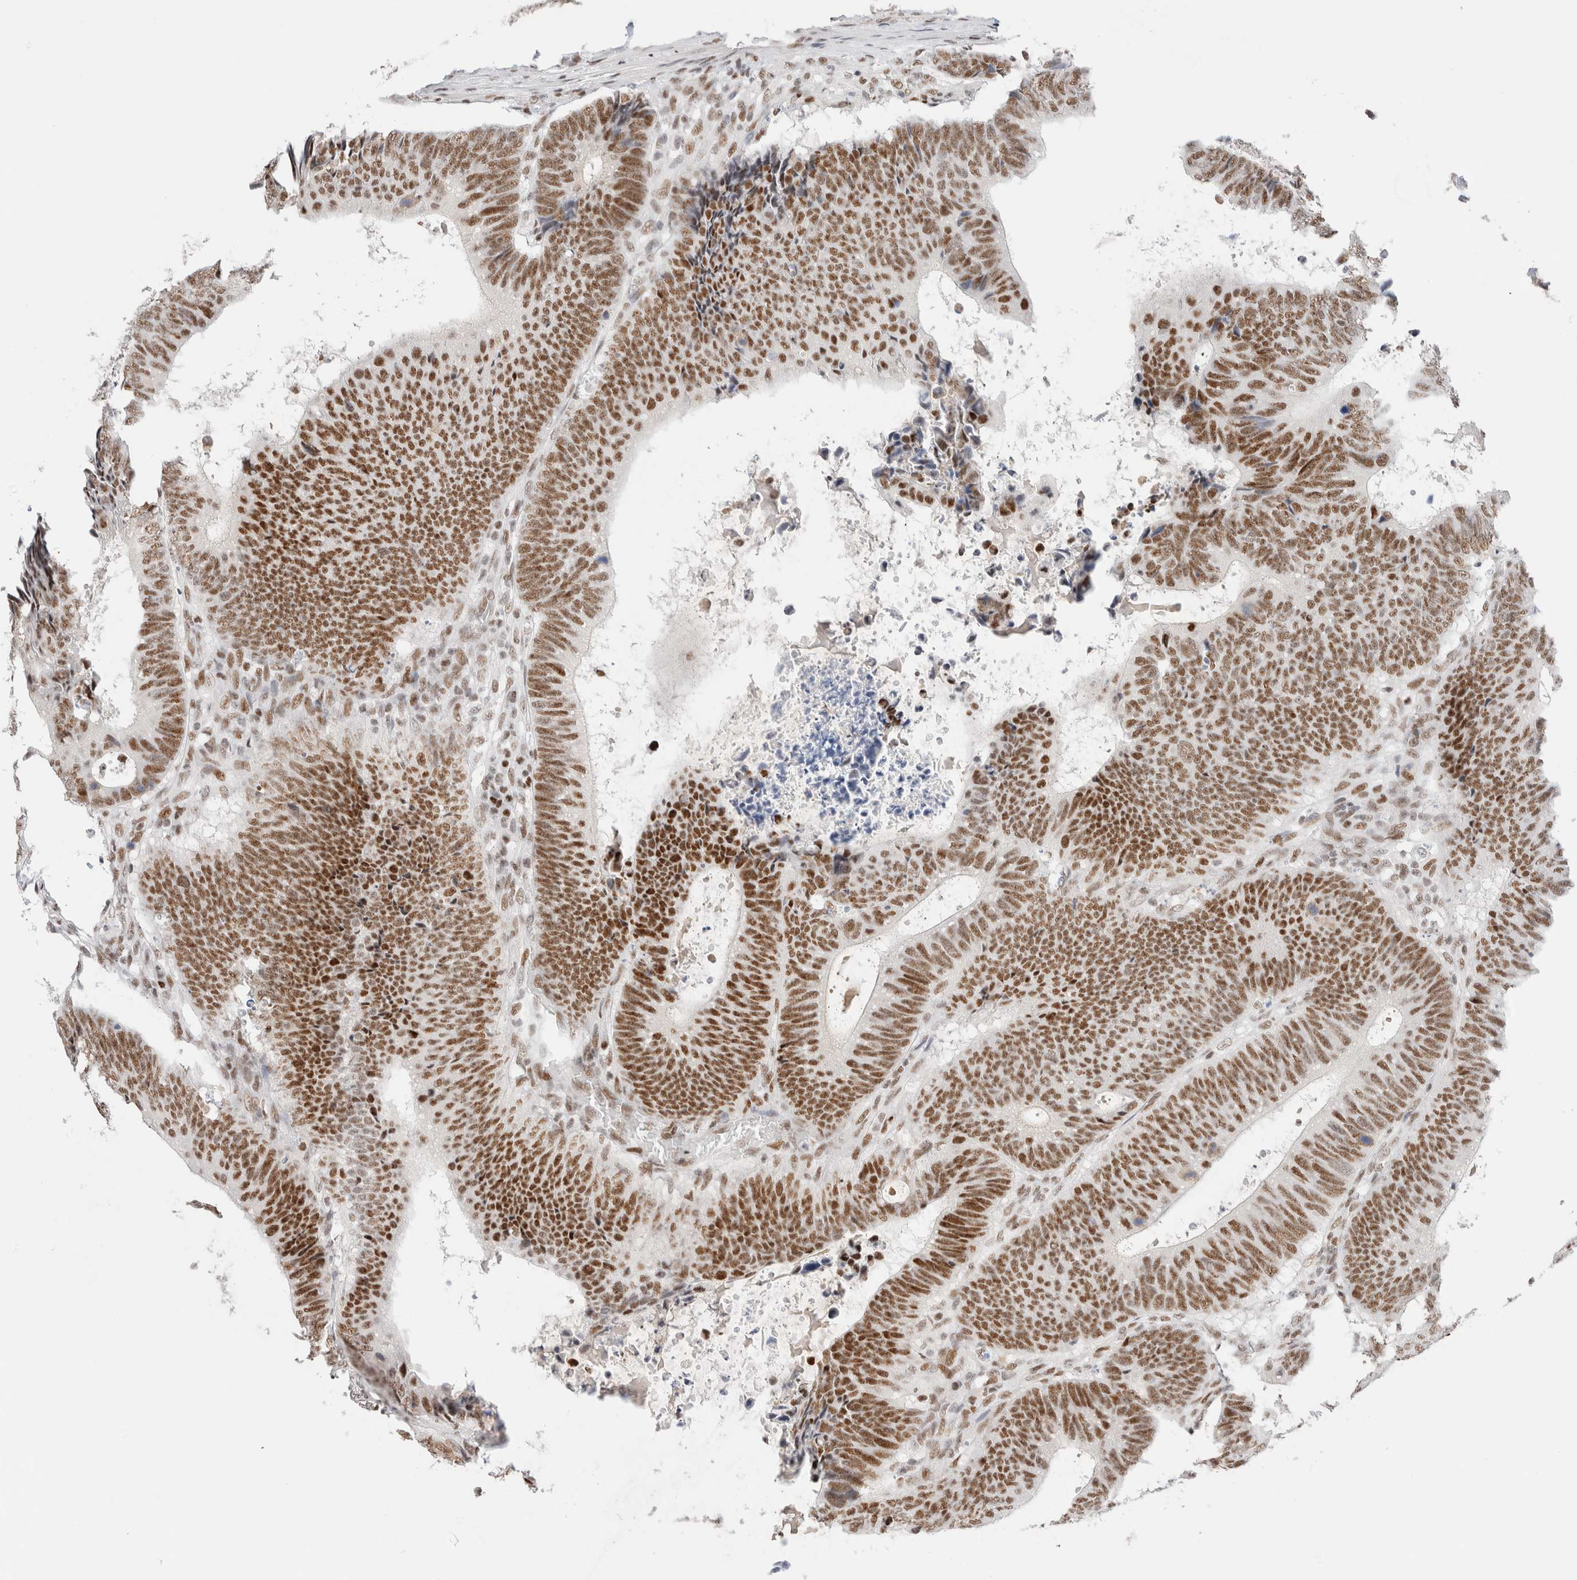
{"staining": {"intensity": "moderate", "quantity": ">75%", "location": "nuclear"}, "tissue": "colorectal cancer", "cell_type": "Tumor cells", "image_type": "cancer", "snomed": [{"axis": "morphology", "description": "Adenocarcinoma, NOS"}, {"axis": "topography", "description": "Colon"}], "caption": "The photomicrograph demonstrates staining of colorectal adenocarcinoma, revealing moderate nuclear protein expression (brown color) within tumor cells.", "gene": "ZNF282", "patient": {"sex": "male", "age": 56}}